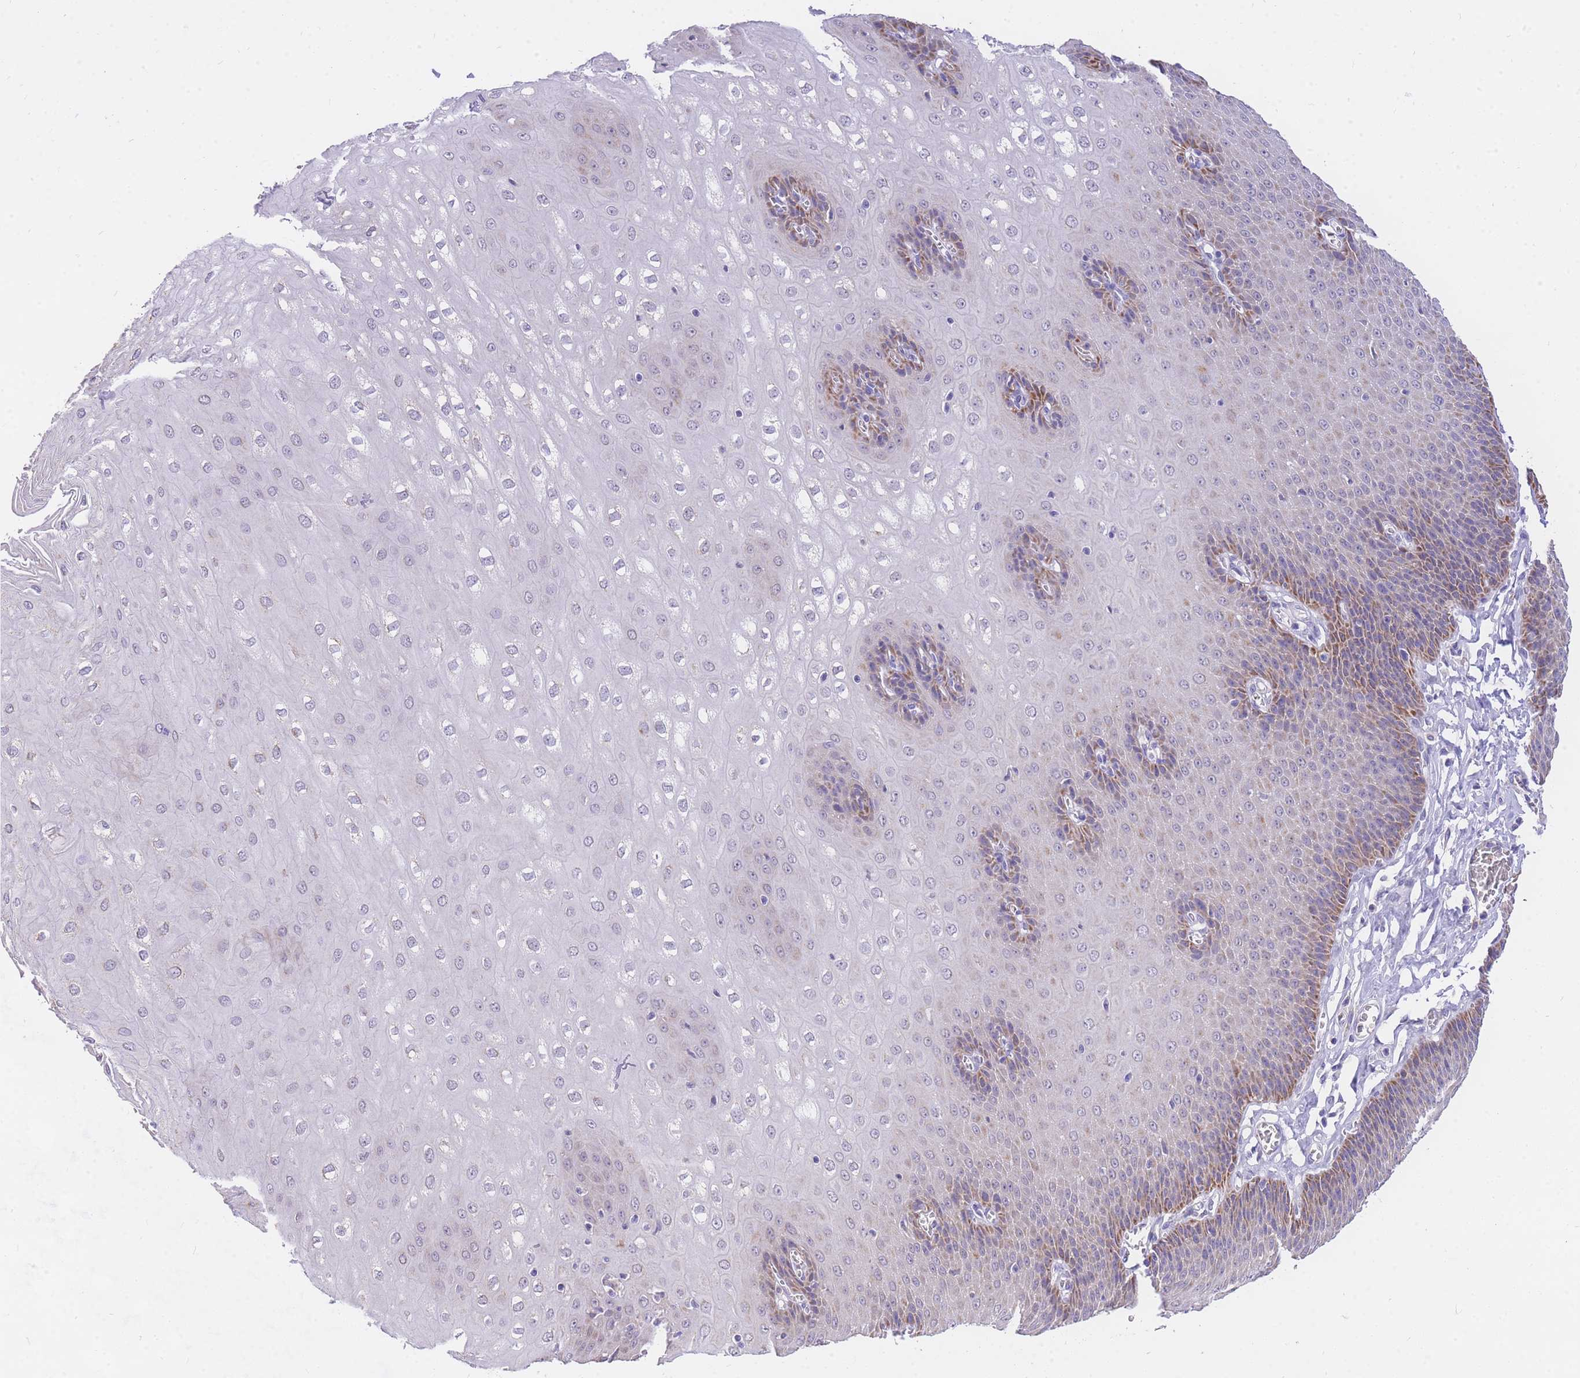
{"staining": {"intensity": "moderate", "quantity": "25%-75%", "location": "cytoplasmic/membranous"}, "tissue": "esophagus", "cell_type": "Squamous epithelial cells", "image_type": "normal", "snomed": [{"axis": "morphology", "description": "Normal tissue, NOS"}, {"axis": "topography", "description": "Esophagus"}], "caption": "Moderate cytoplasmic/membranous positivity is present in about 25%-75% of squamous epithelial cells in normal esophagus. (Brightfield microscopy of DAB IHC at high magnification).", "gene": "C2orf88", "patient": {"sex": "male", "age": 60}}